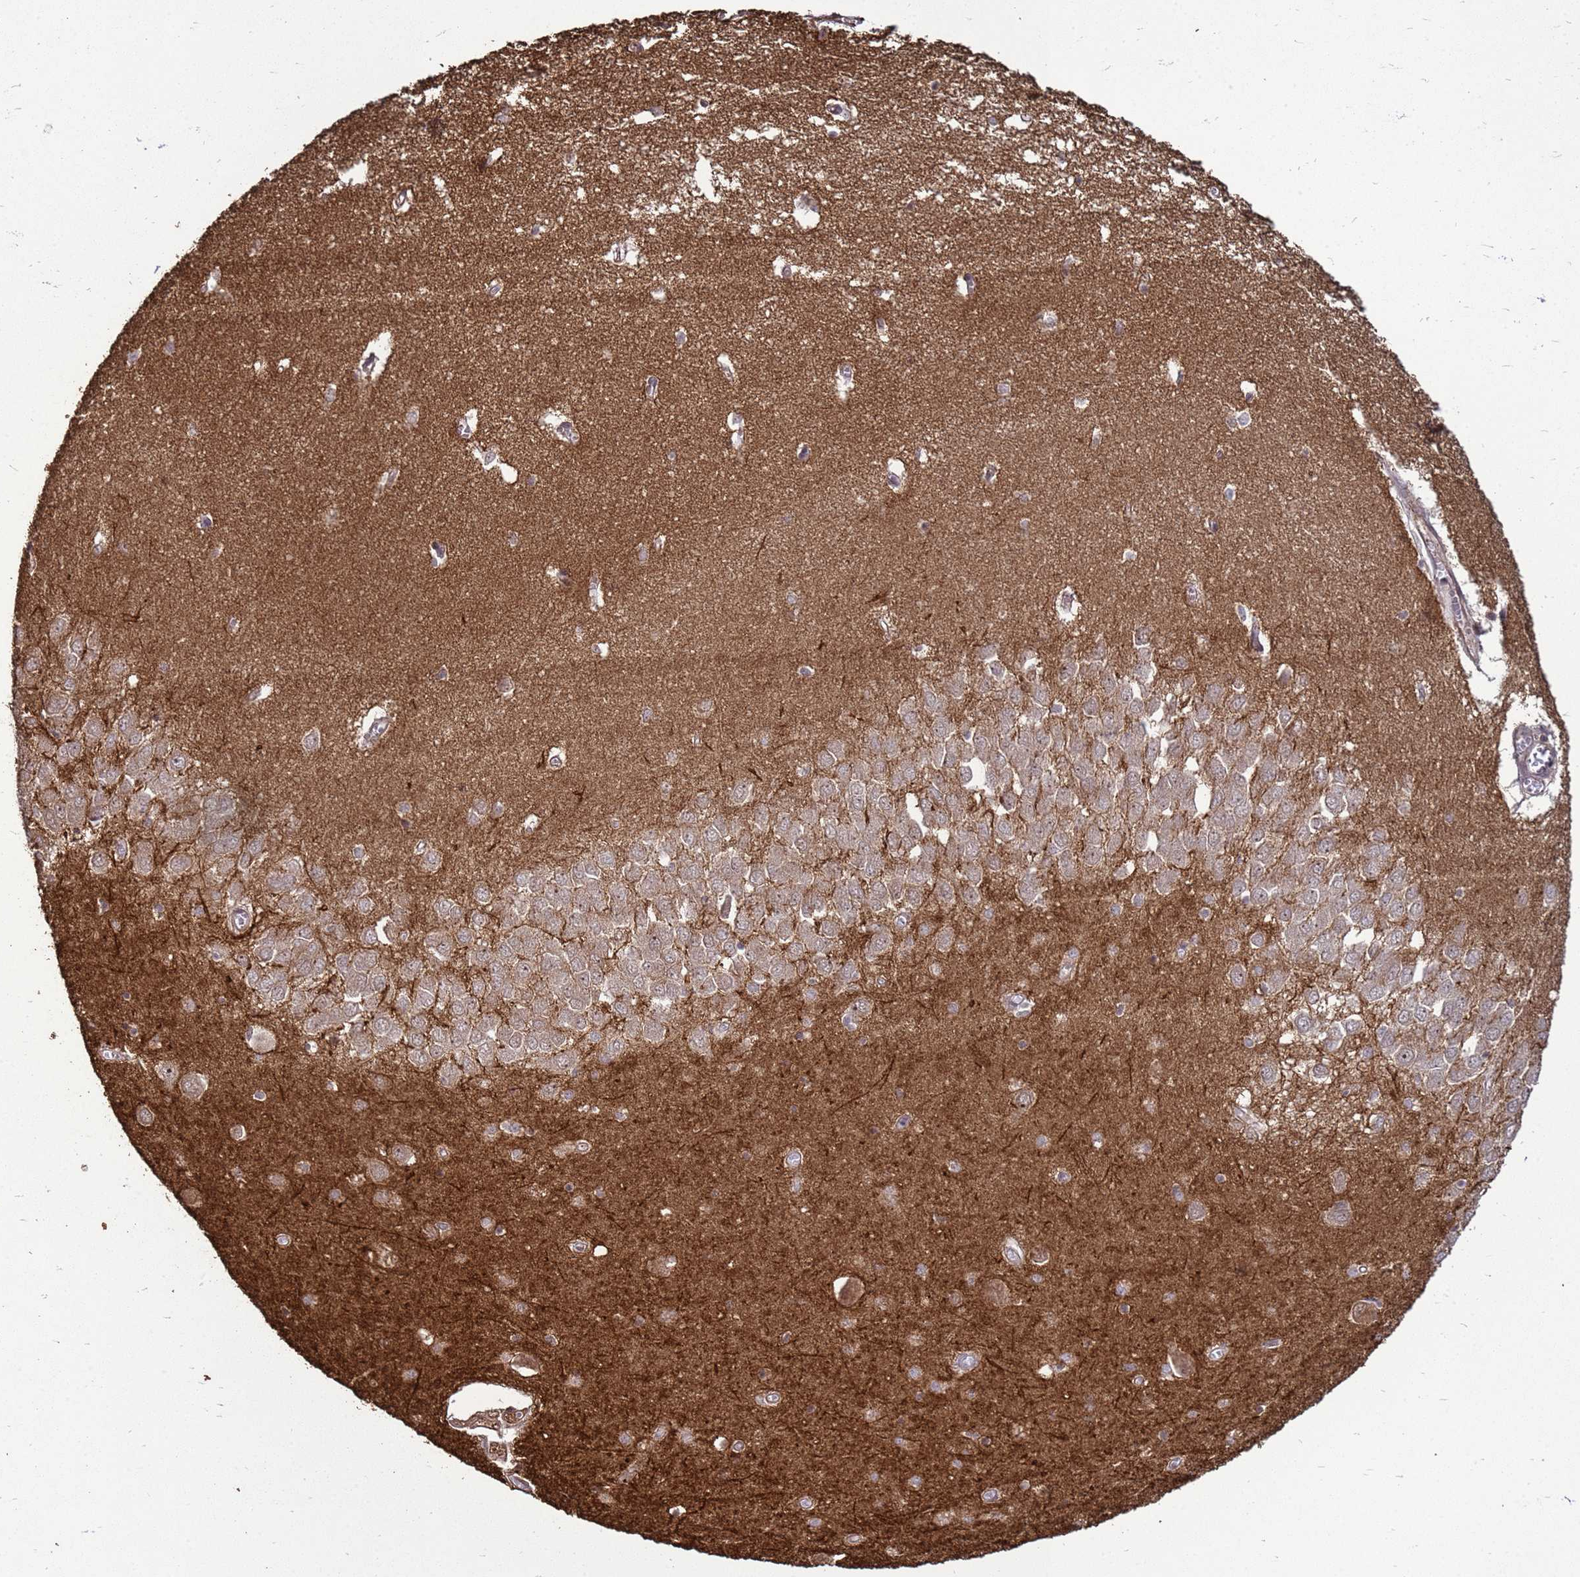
{"staining": {"intensity": "weak", "quantity": "<25%", "location": "cytoplasmic/membranous"}, "tissue": "hippocampus", "cell_type": "Glial cells", "image_type": "normal", "snomed": [{"axis": "morphology", "description": "Normal tissue, NOS"}, {"axis": "topography", "description": "Hippocampus"}], "caption": "Immunohistochemistry (IHC) photomicrograph of normal human hippocampus stained for a protein (brown), which displays no positivity in glial cells.", "gene": "CRBN", "patient": {"sex": "male", "age": 70}}